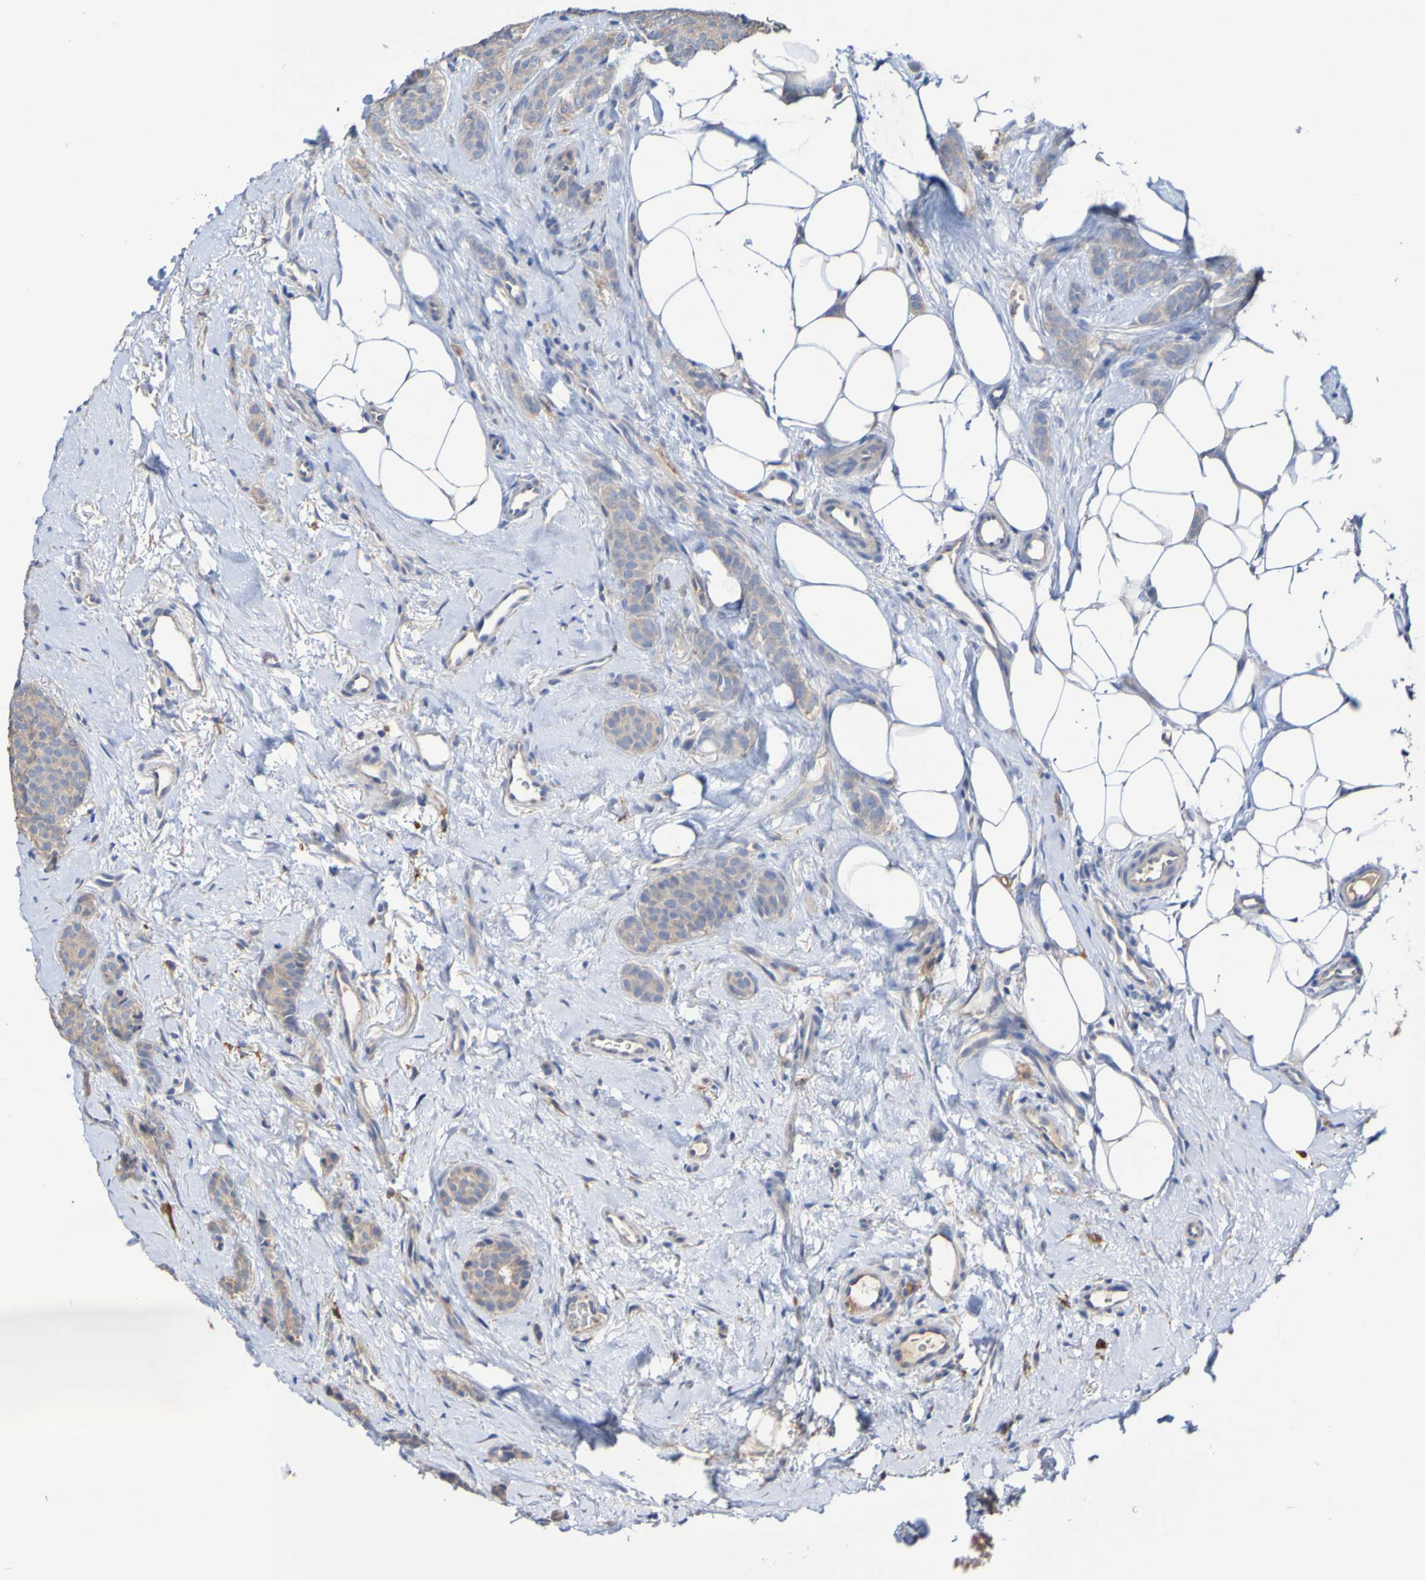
{"staining": {"intensity": "weak", "quantity": ">75%", "location": "cytoplasmic/membranous"}, "tissue": "breast cancer", "cell_type": "Tumor cells", "image_type": "cancer", "snomed": [{"axis": "morphology", "description": "Lobular carcinoma"}, {"axis": "topography", "description": "Skin"}, {"axis": "topography", "description": "Breast"}], "caption": "Immunohistochemical staining of human lobular carcinoma (breast) shows weak cytoplasmic/membranous protein expression in approximately >75% of tumor cells. Nuclei are stained in blue.", "gene": "PHYH", "patient": {"sex": "female", "age": 46}}